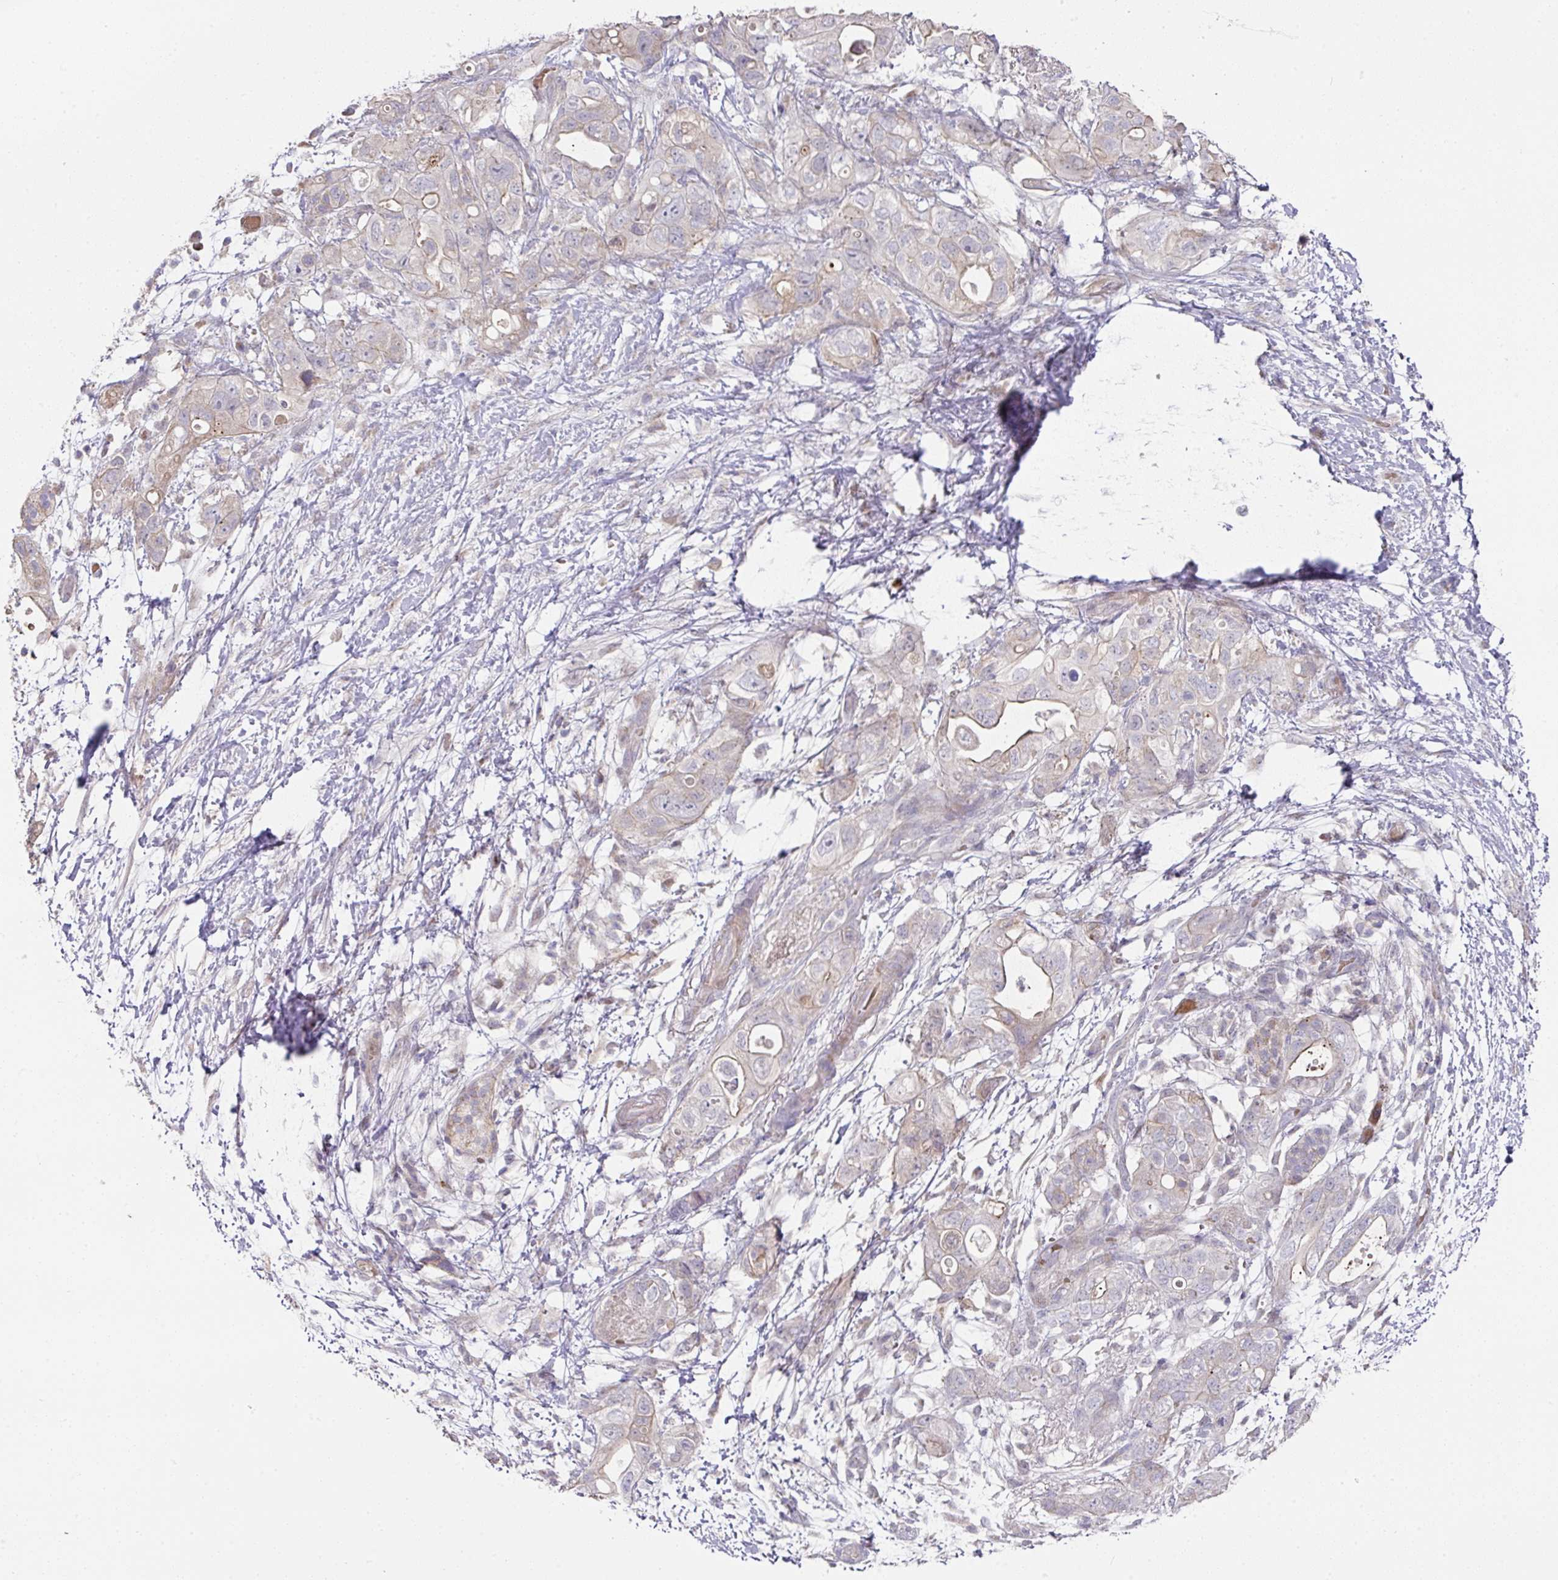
{"staining": {"intensity": "moderate", "quantity": "<25%", "location": "cytoplasmic/membranous"}, "tissue": "pancreatic cancer", "cell_type": "Tumor cells", "image_type": "cancer", "snomed": [{"axis": "morphology", "description": "Adenocarcinoma, NOS"}, {"axis": "topography", "description": "Pancreas"}], "caption": "Immunohistochemical staining of pancreatic cancer reveals moderate cytoplasmic/membranous protein expression in approximately <25% of tumor cells.", "gene": "TARM1", "patient": {"sex": "female", "age": 72}}